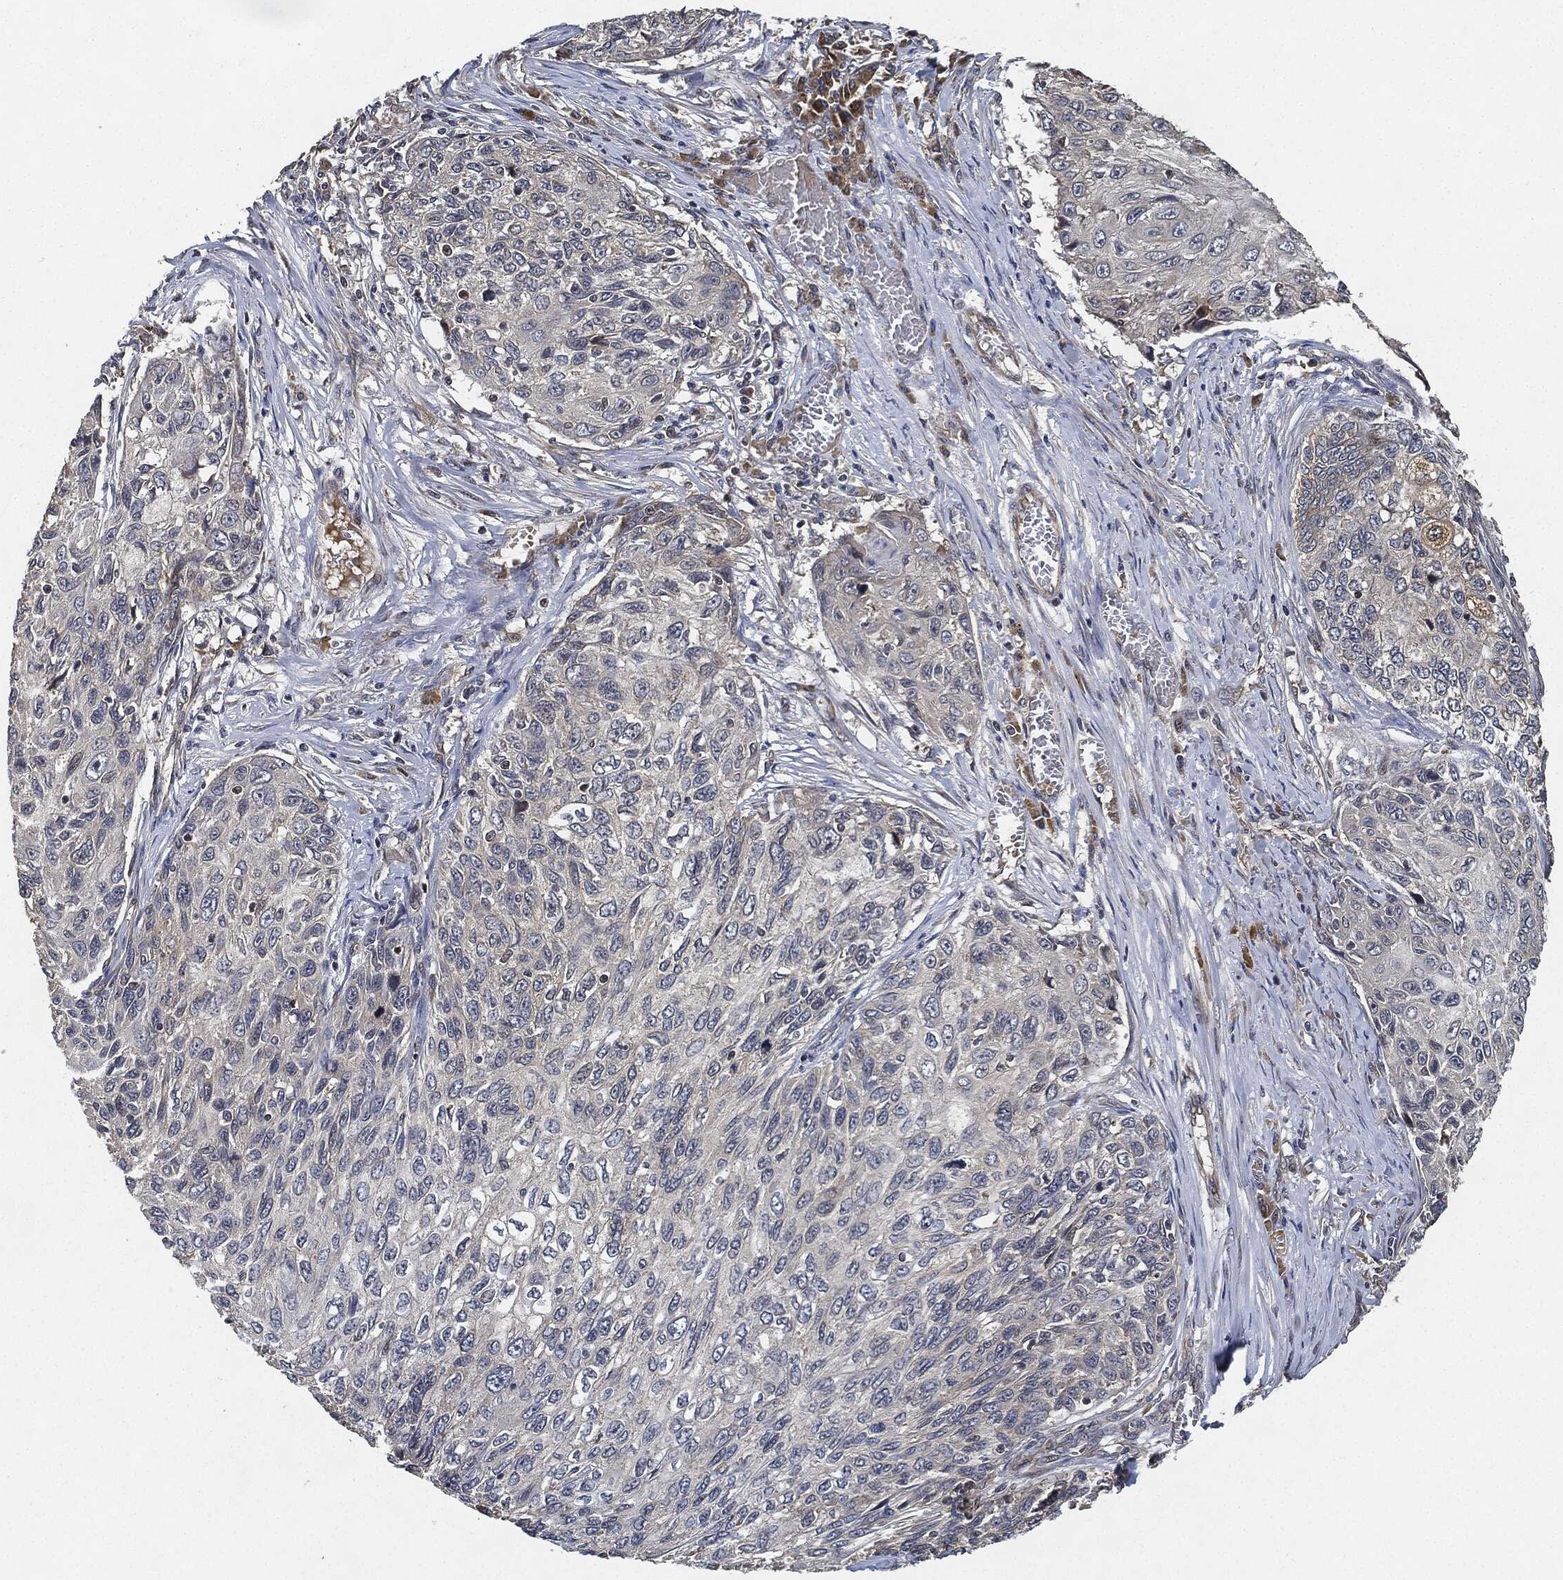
{"staining": {"intensity": "negative", "quantity": "none", "location": "none"}, "tissue": "skin cancer", "cell_type": "Tumor cells", "image_type": "cancer", "snomed": [{"axis": "morphology", "description": "Squamous cell carcinoma, NOS"}, {"axis": "topography", "description": "Skin"}], "caption": "An IHC image of skin squamous cell carcinoma is shown. There is no staining in tumor cells of skin squamous cell carcinoma. The staining is performed using DAB (3,3'-diaminobenzidine) brown chromogen with nuclei counter-stained in using hematoxylin.", "gene": "MLST8", "patient": {"sex": "male", "age": 92}}